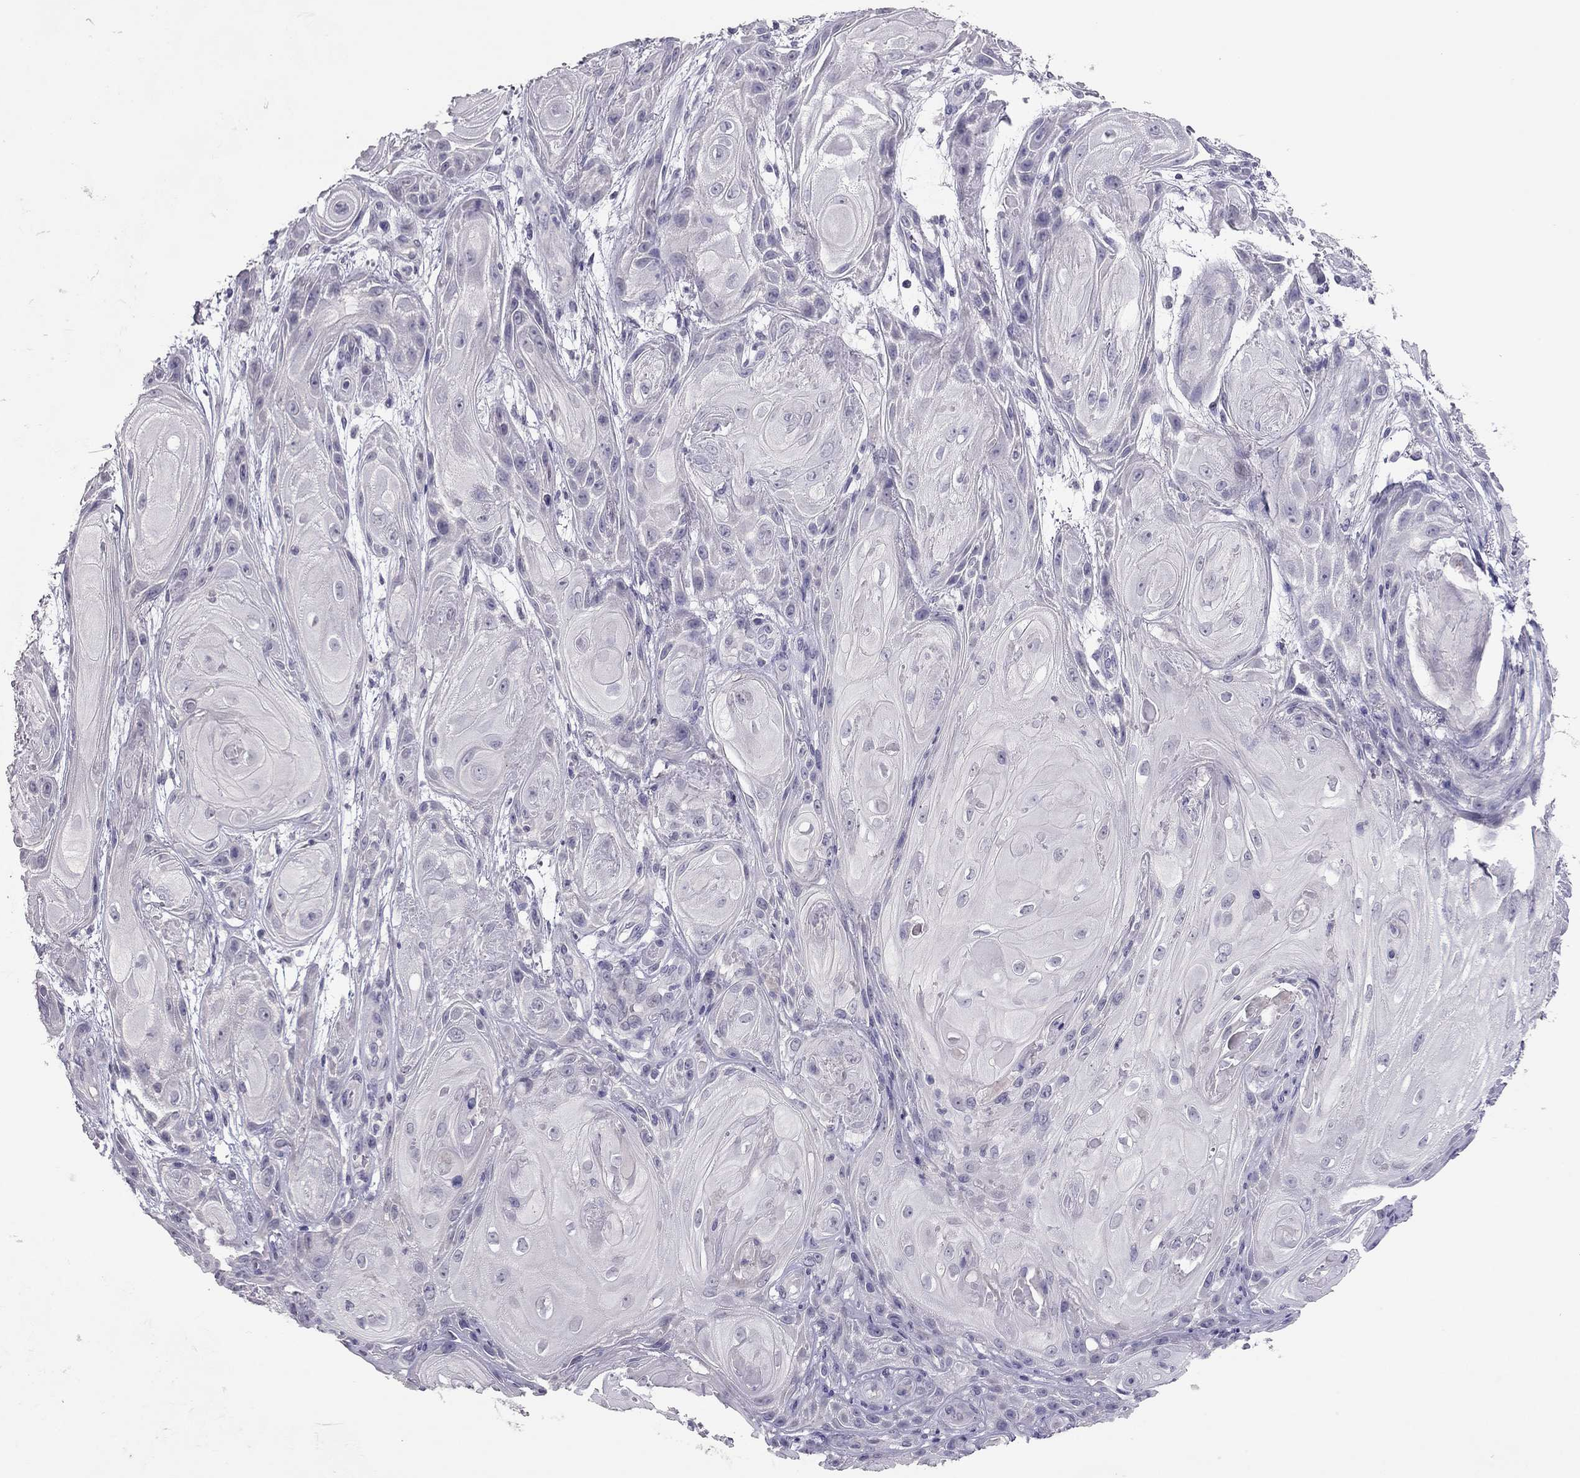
{"staining": {"intensity": "negative", "quantity": "none", "location": "none"}, "tissue": "skin cancer", "cell_type": "Tumor cells", "image_type": "cancer", "snomed": [{"axis": "morphology", "description": "Squamous cell carcinoma, NOS"}, {"axis": "topography", "description": "Skin"}], "caption": "Tumor cells show no significant protein positivity in squamous cell carcinoma (skin). (DAB (3,3'-diaminobenzidine) immunohistochemistry (IHC) with hematoxylin counter stain).", "gene": "RHO", "patient": {"sex": "male", "age": 62}}